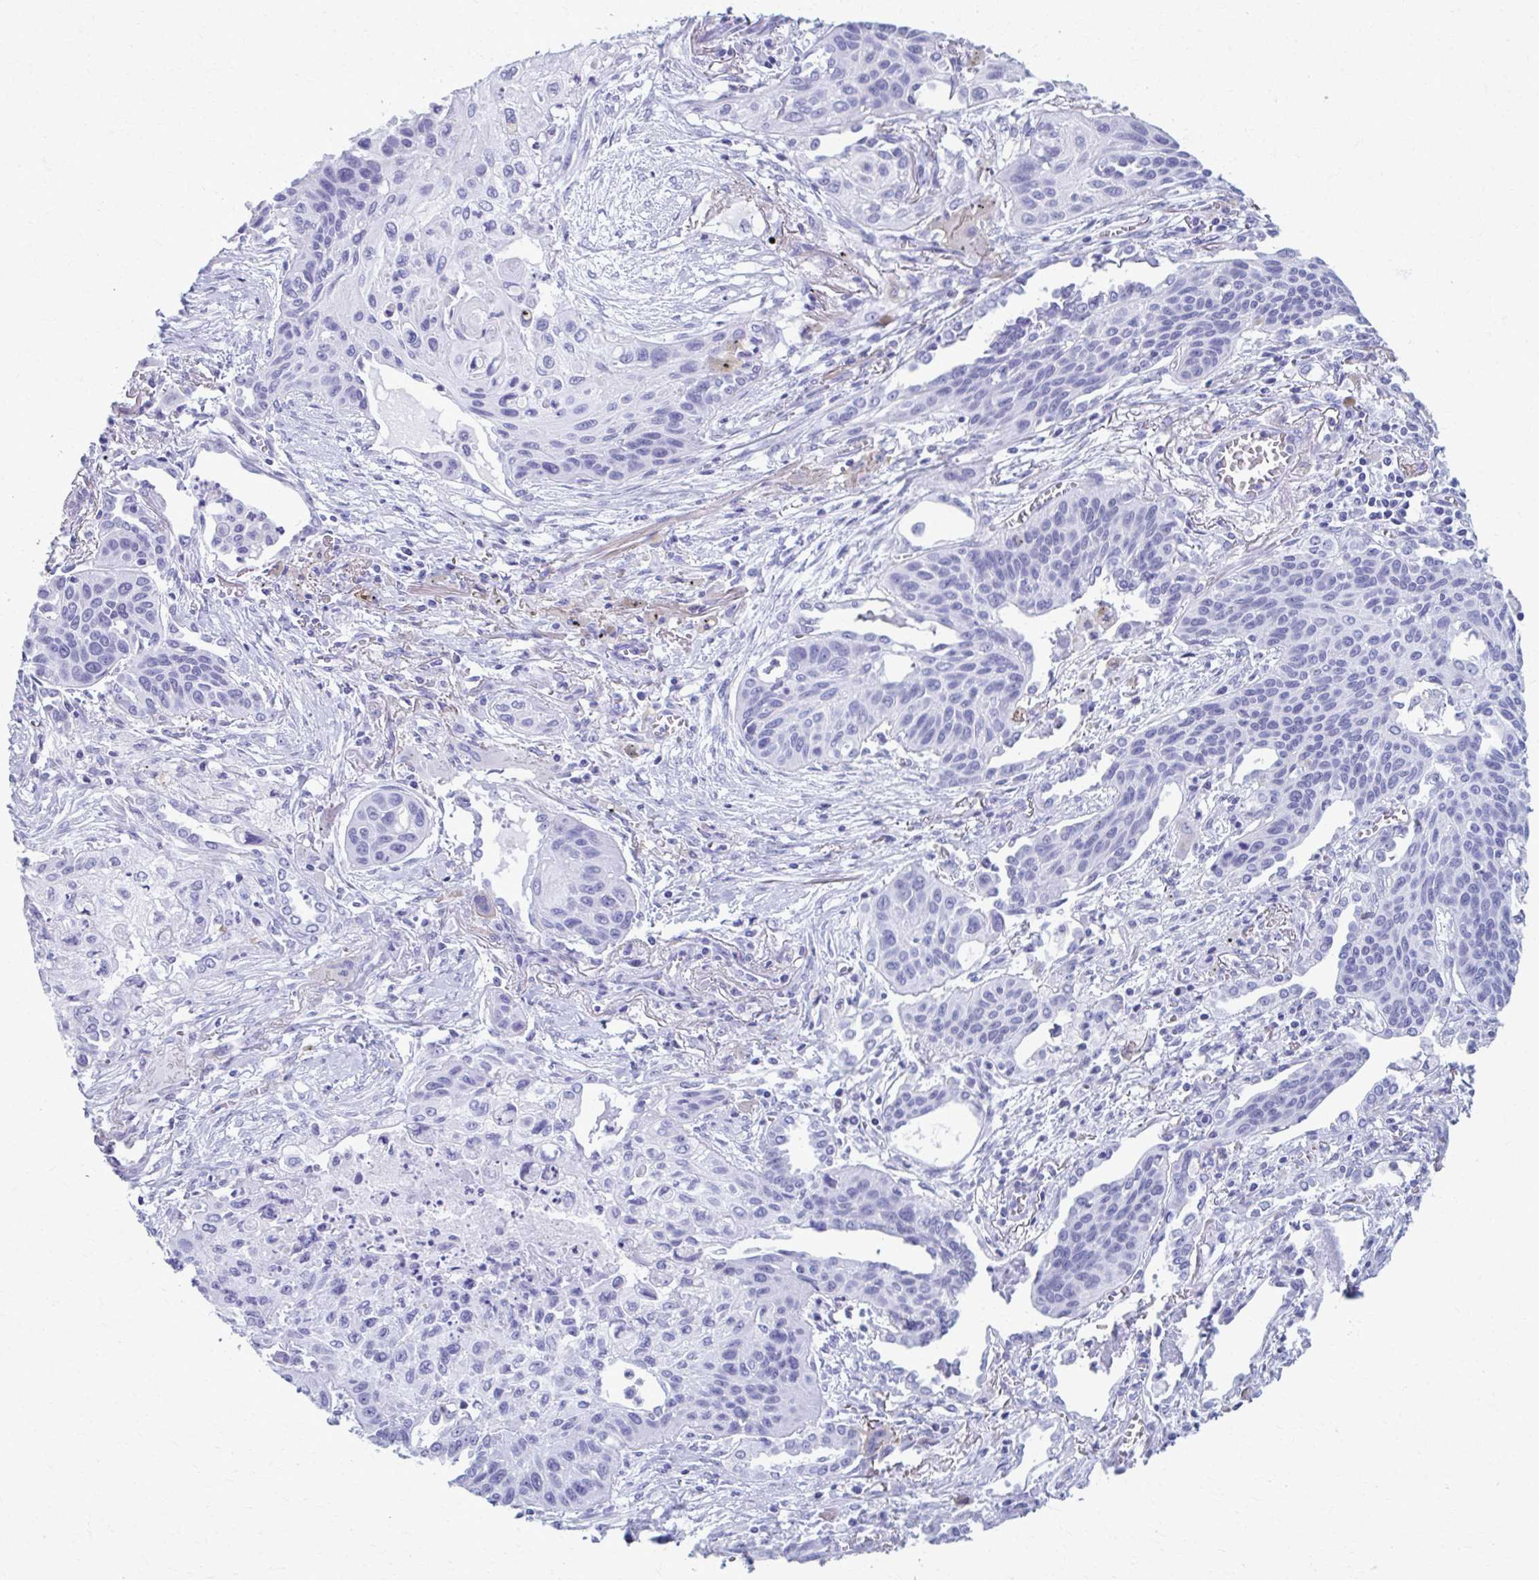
{"staining": {"intensity": "negative", "quantity": "none", "location": "none"}, "tissue": "lung cancer", "cell_type": "Tumor cells", "image_type": "cancer", "snomed": [{"axis": "morphology", "description": "Squamous cell carcinoma, NOS"}, {"axis": "topography", "description": "Lung"}], "caption": "The image reveals no staining of tumor cells in squamous cell carcinoma (lung). (Brightfield microscopy of DAB IHC at high magnification).", "gene": "MPLKIP", "patient": {"sex": "male", "age": 71}}